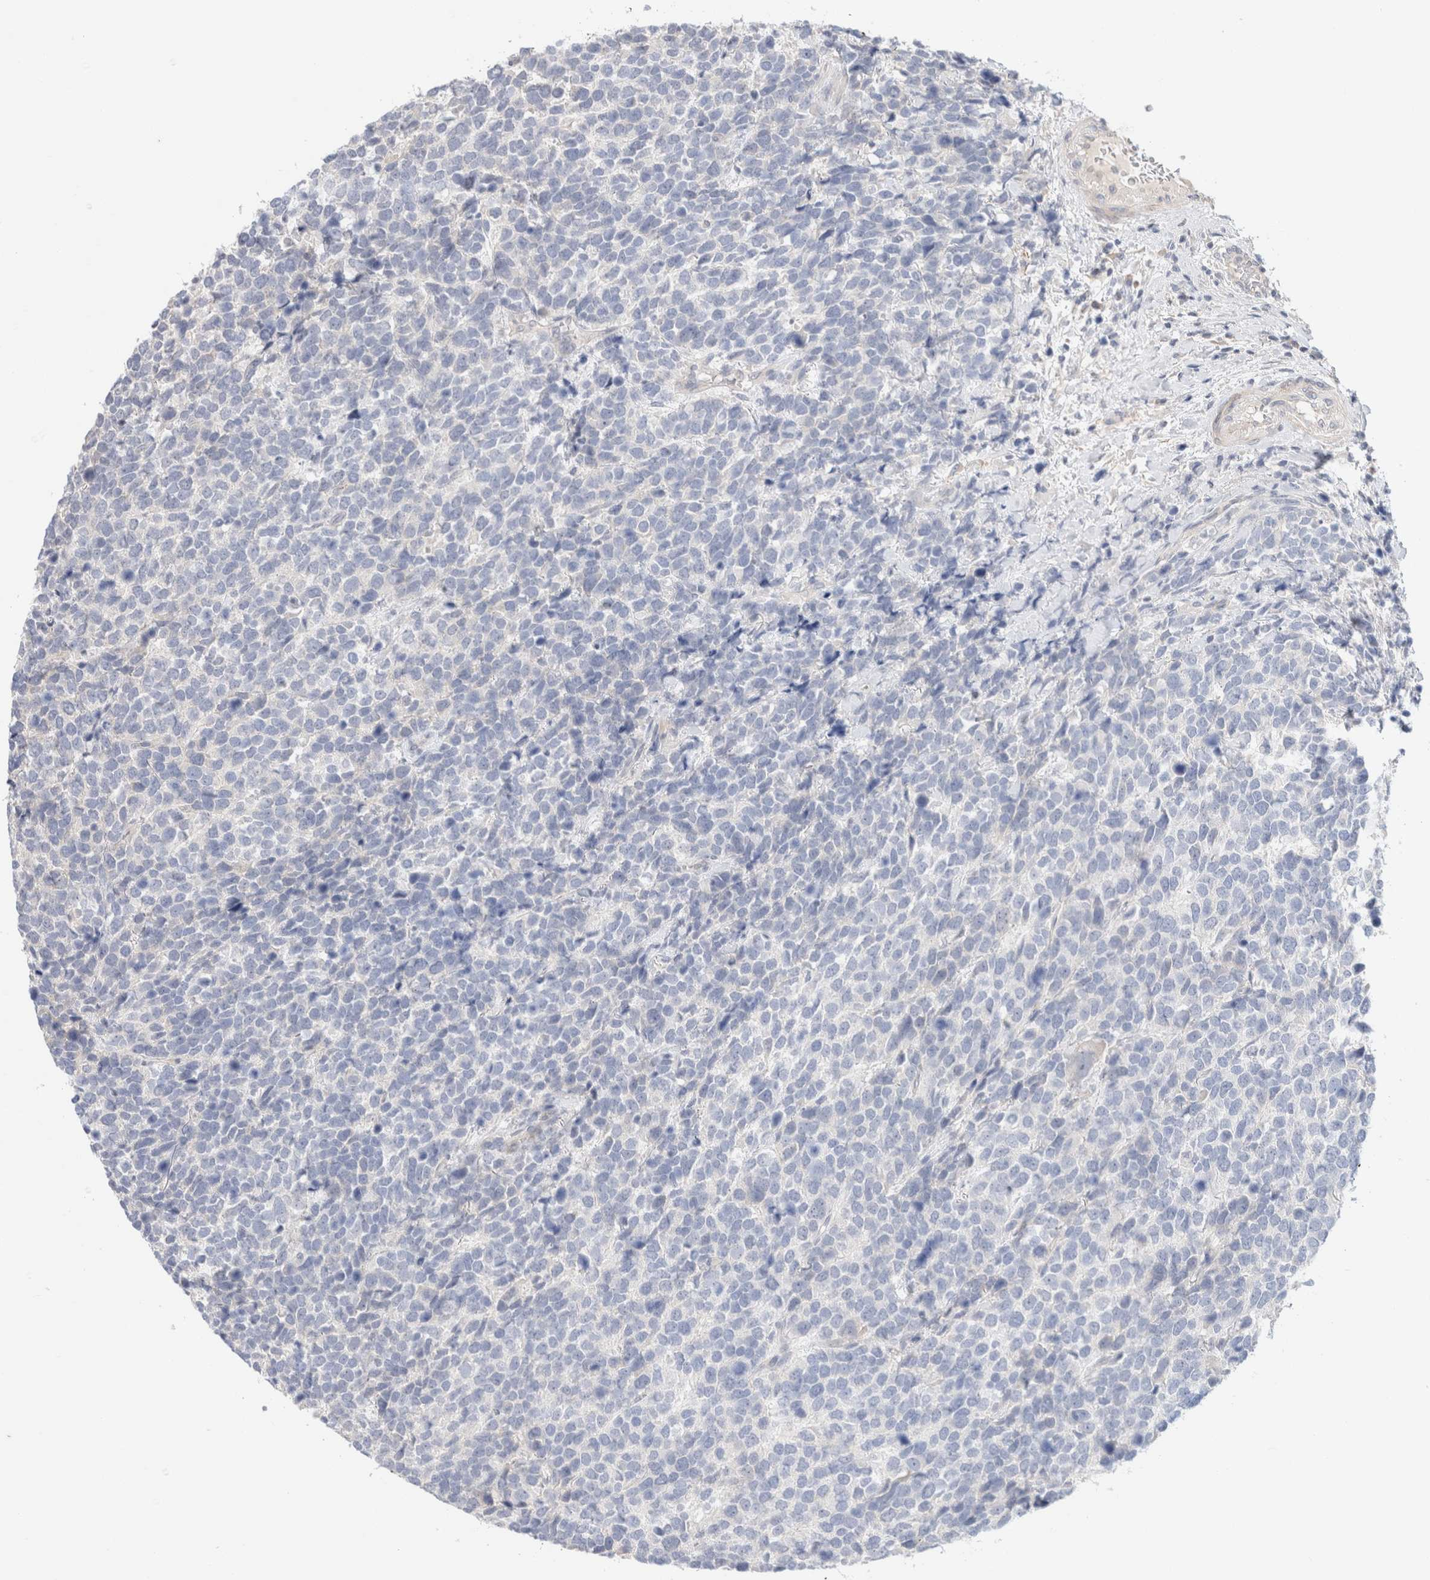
{"staining": {"intensity": "negative", "quantity": "none", "location": "none"}, "tissue": "urothelial cancer", "cell_type": "Tumor cells", "image_type": "cancer", "snomed": [{"axis": "morphology", "description": "Urothelial carcinoma, High grade"}, {"axis": "topography", "description": "Urinary bladder"}], "caption": "This is an IHC photomicrograph of human urothelial cancer. There is no staining in tumor cells.", "gene": "SPRTN", "patient": {"sex": "female", "age": 82}}